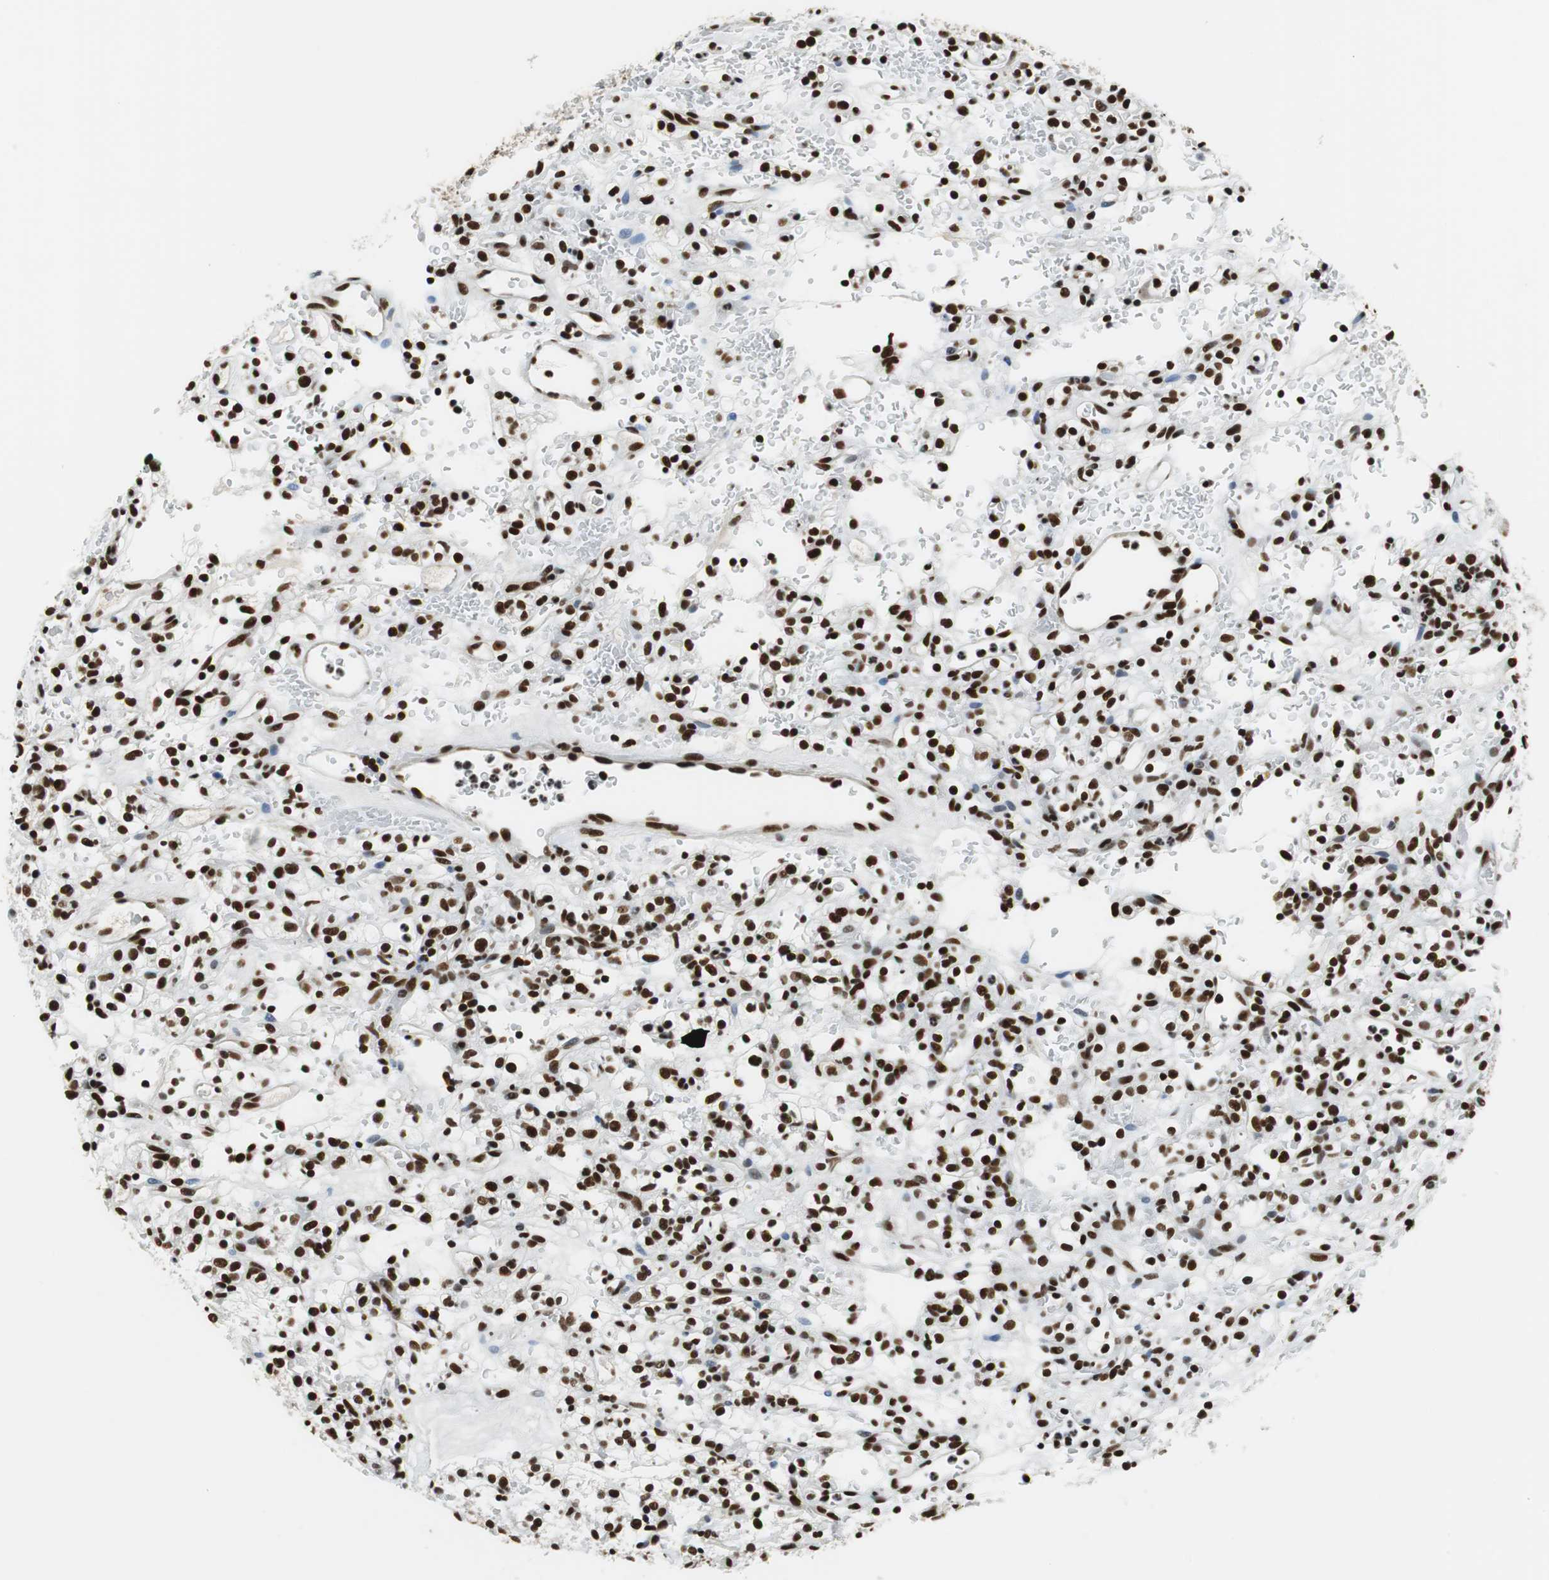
{"staining": {"intensity": "strong", "quantity": ">75%", "location": "nuclear"}, "tissue": "renal cancer", "cell_type": "Tumor cells", "image_type": "cancer", "snomed": [{"axis": "morphology", "description": "Normal tissue, NOS"}, {"axis": "morphology", "description": "Adenocarcinoma, NOS"}, {"axis": "topography", "description": "Kidney"}], "caption": "Tumor cells display high levels of strong nuclear staining in approximately >75% of cells in renal cancer (adenocarcinoma).", "gene": "PRKDC", "patient": {"sex": "female", "age": 72}}